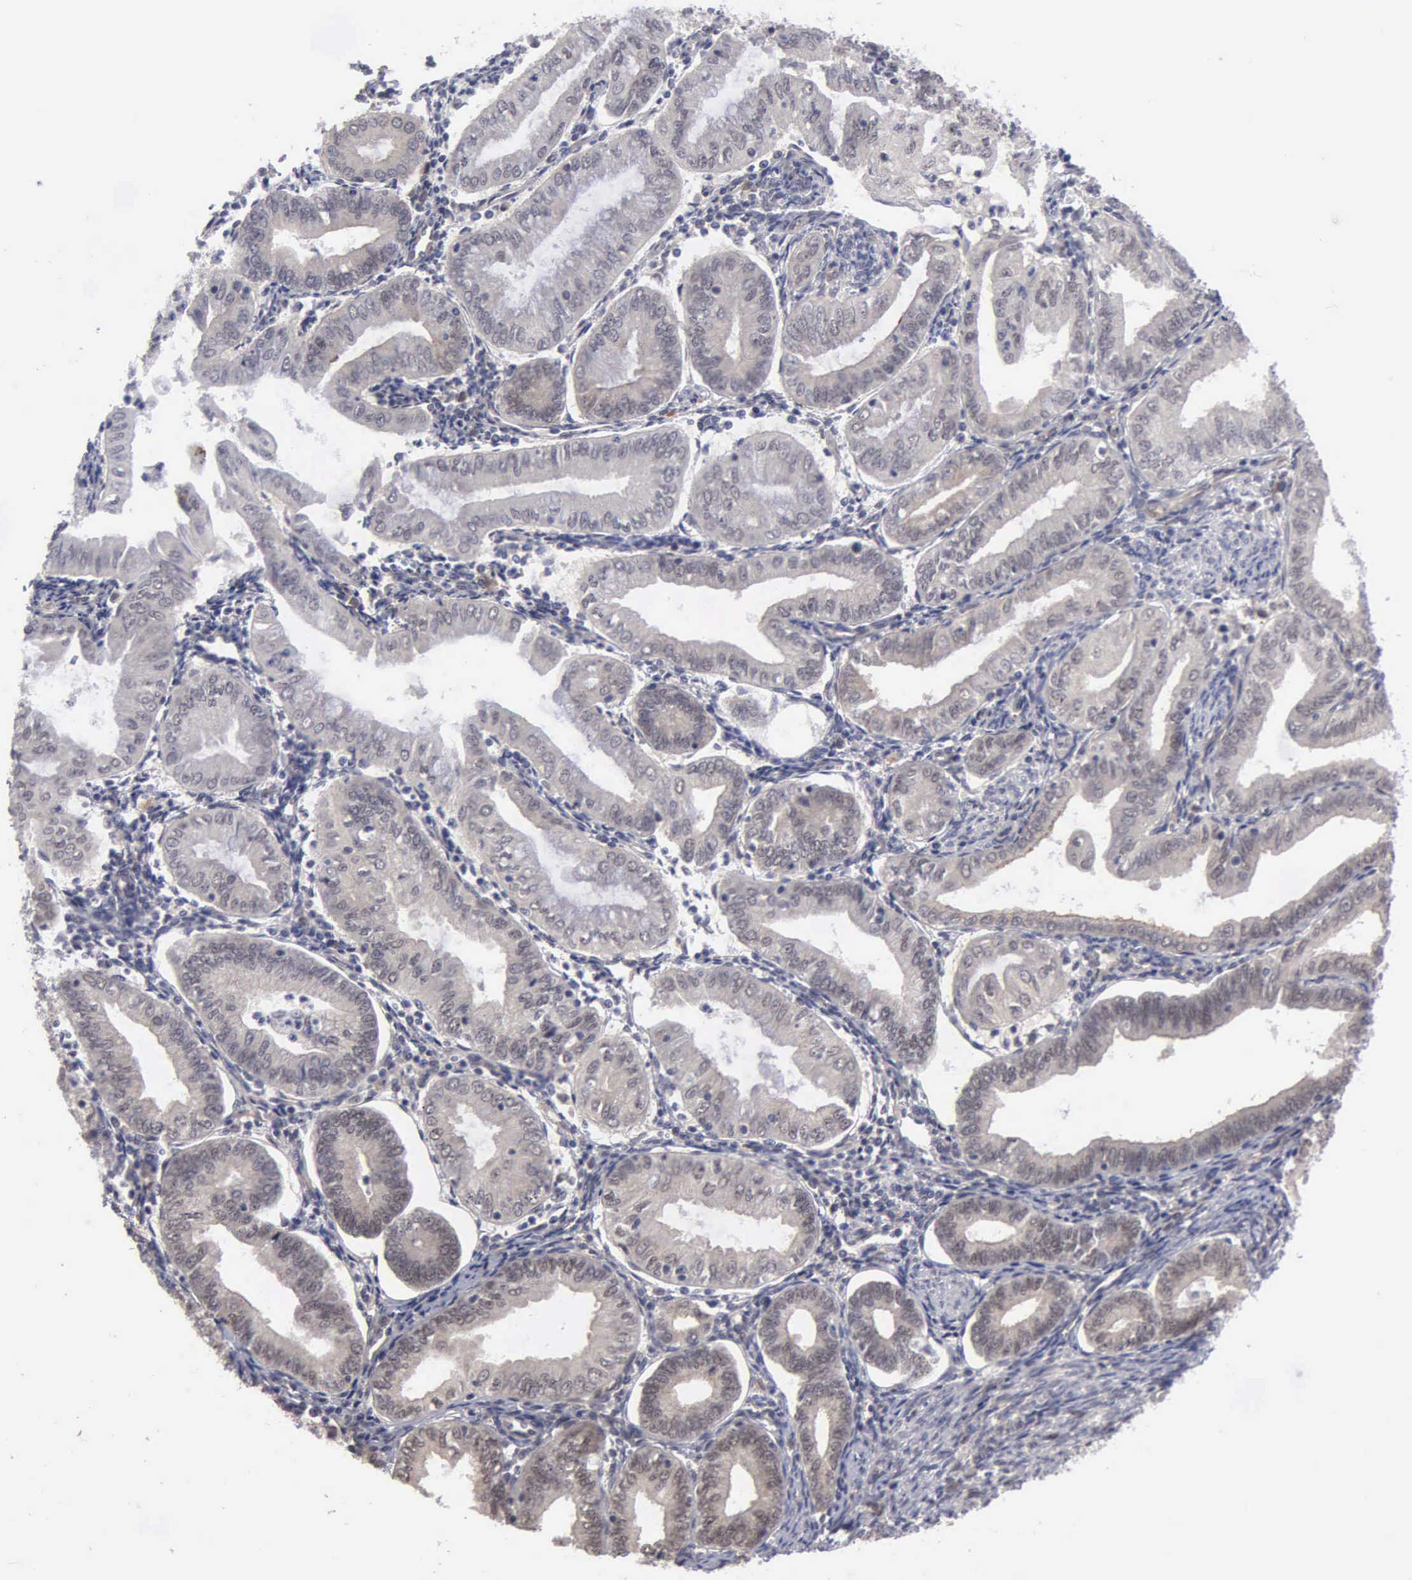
{"staining": {"intensity": "weak", "quantity": "<25%", "location": "cytoplasmic/membranous,nuclear"}, "tissue": "endometrial cancer", "cell_type": "Tumor cells", "image_type": "cancer", "snomed": [{"axis": "morphology", "description": "Adenocarcinoma, NOS"}, {"axis": "topography", "description": "Endometrium"}], "caption": "Tumor cells show no significant protein positivity in endometrial adenocarcinoma.", "gene": "ZBTB33", "patient": {"sex": "female", "age": 55}}